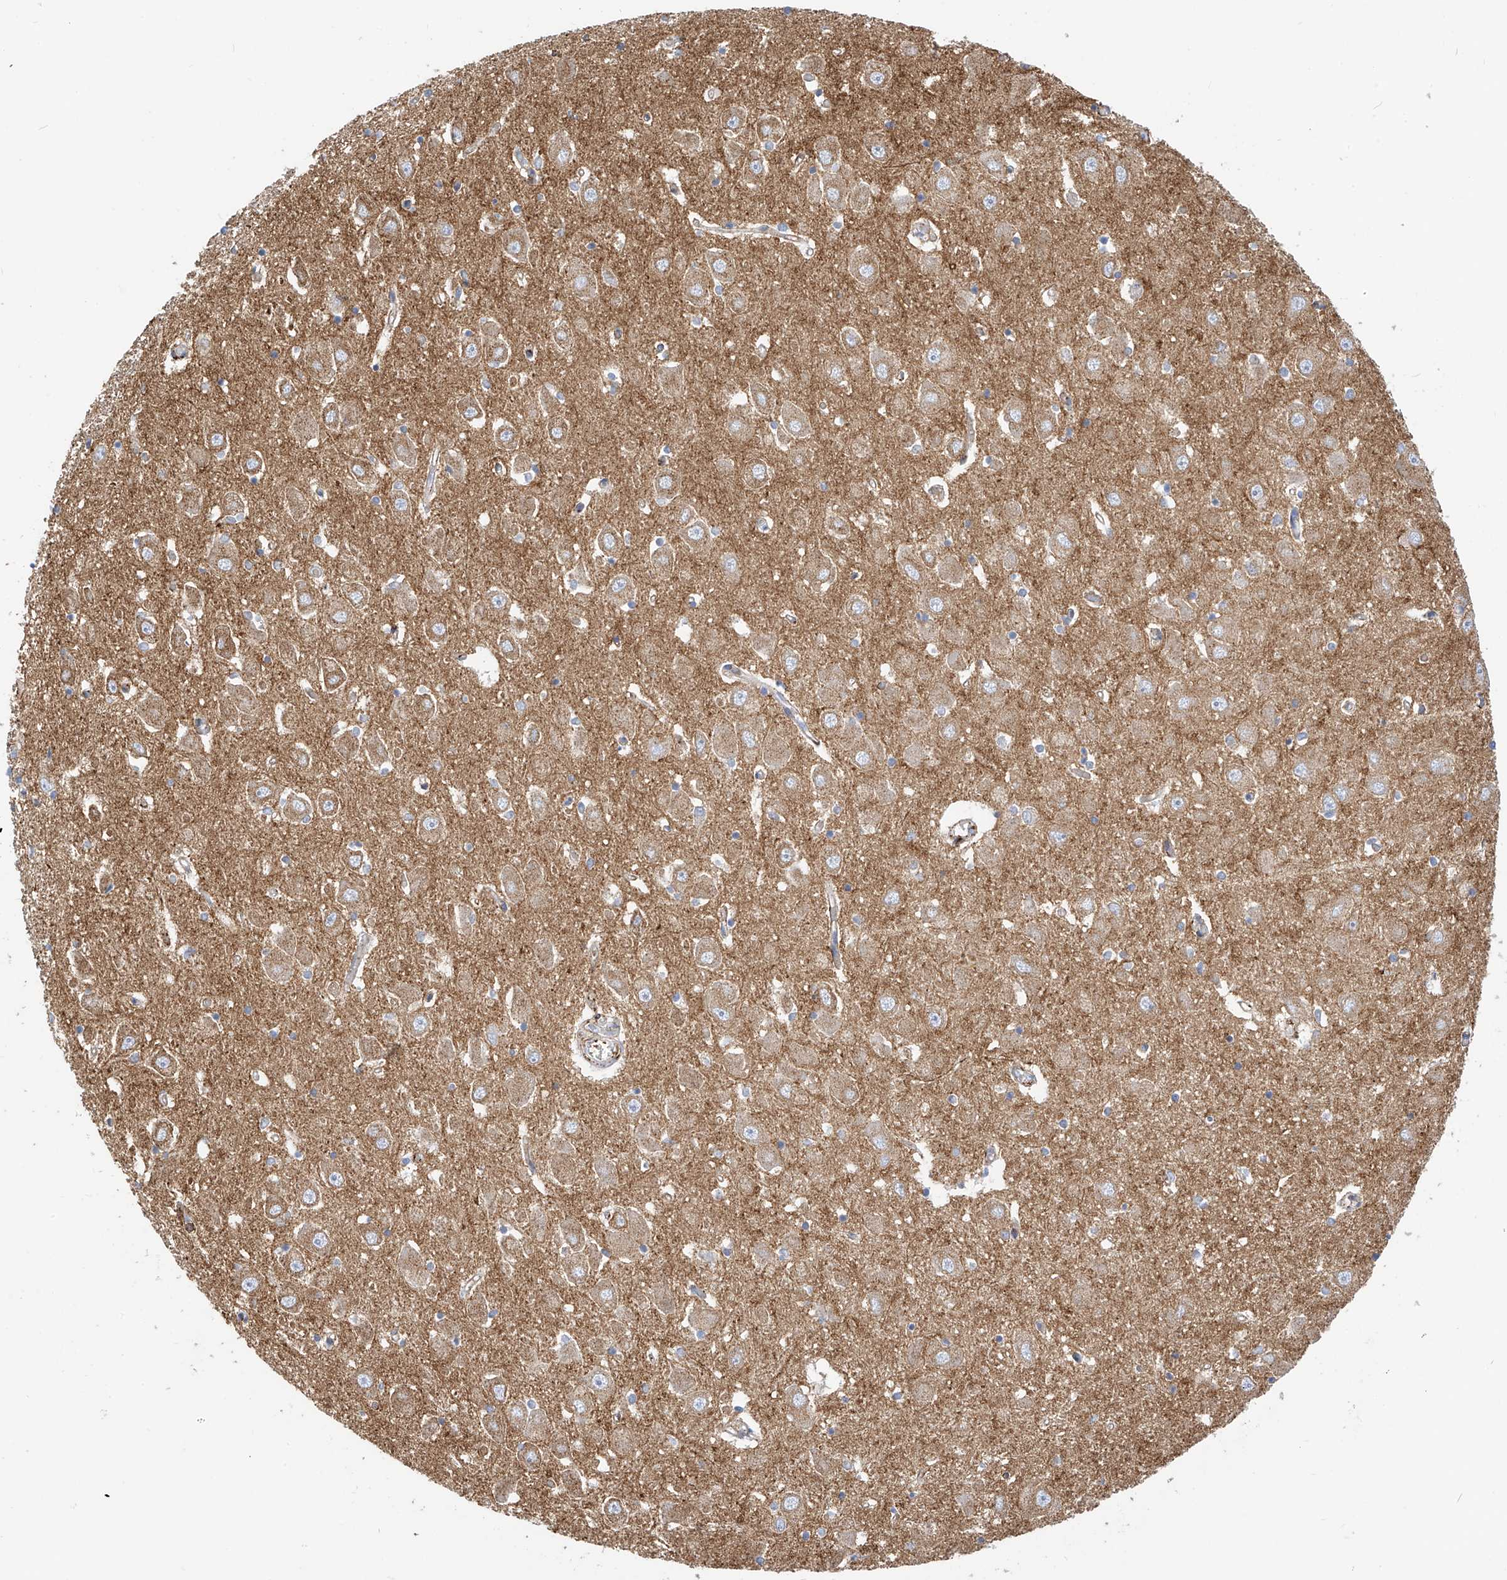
{"staining": {"intensity": "moderate", "quantity": "<25%", "location": "cytoplasmic/membranous"}, "tissue": "hippocampus", "cell_type": "Glial cells", "image_type": "normal", "snomed": [{"axis": "morphology", "description": "Normal tissue, NOS"}, {"axis": "topography", "description": "Hippocampus"}], "caption": "Glial cells display low levels of moderate cytoplasmic/membranous expression in about <25% of cells in benign human hippocampus. (brown staining indicates protein expression, while blue staining denotes nuclei).", "gene": "TXNDC9", "patient": {"sex": "male", "age": 70}}